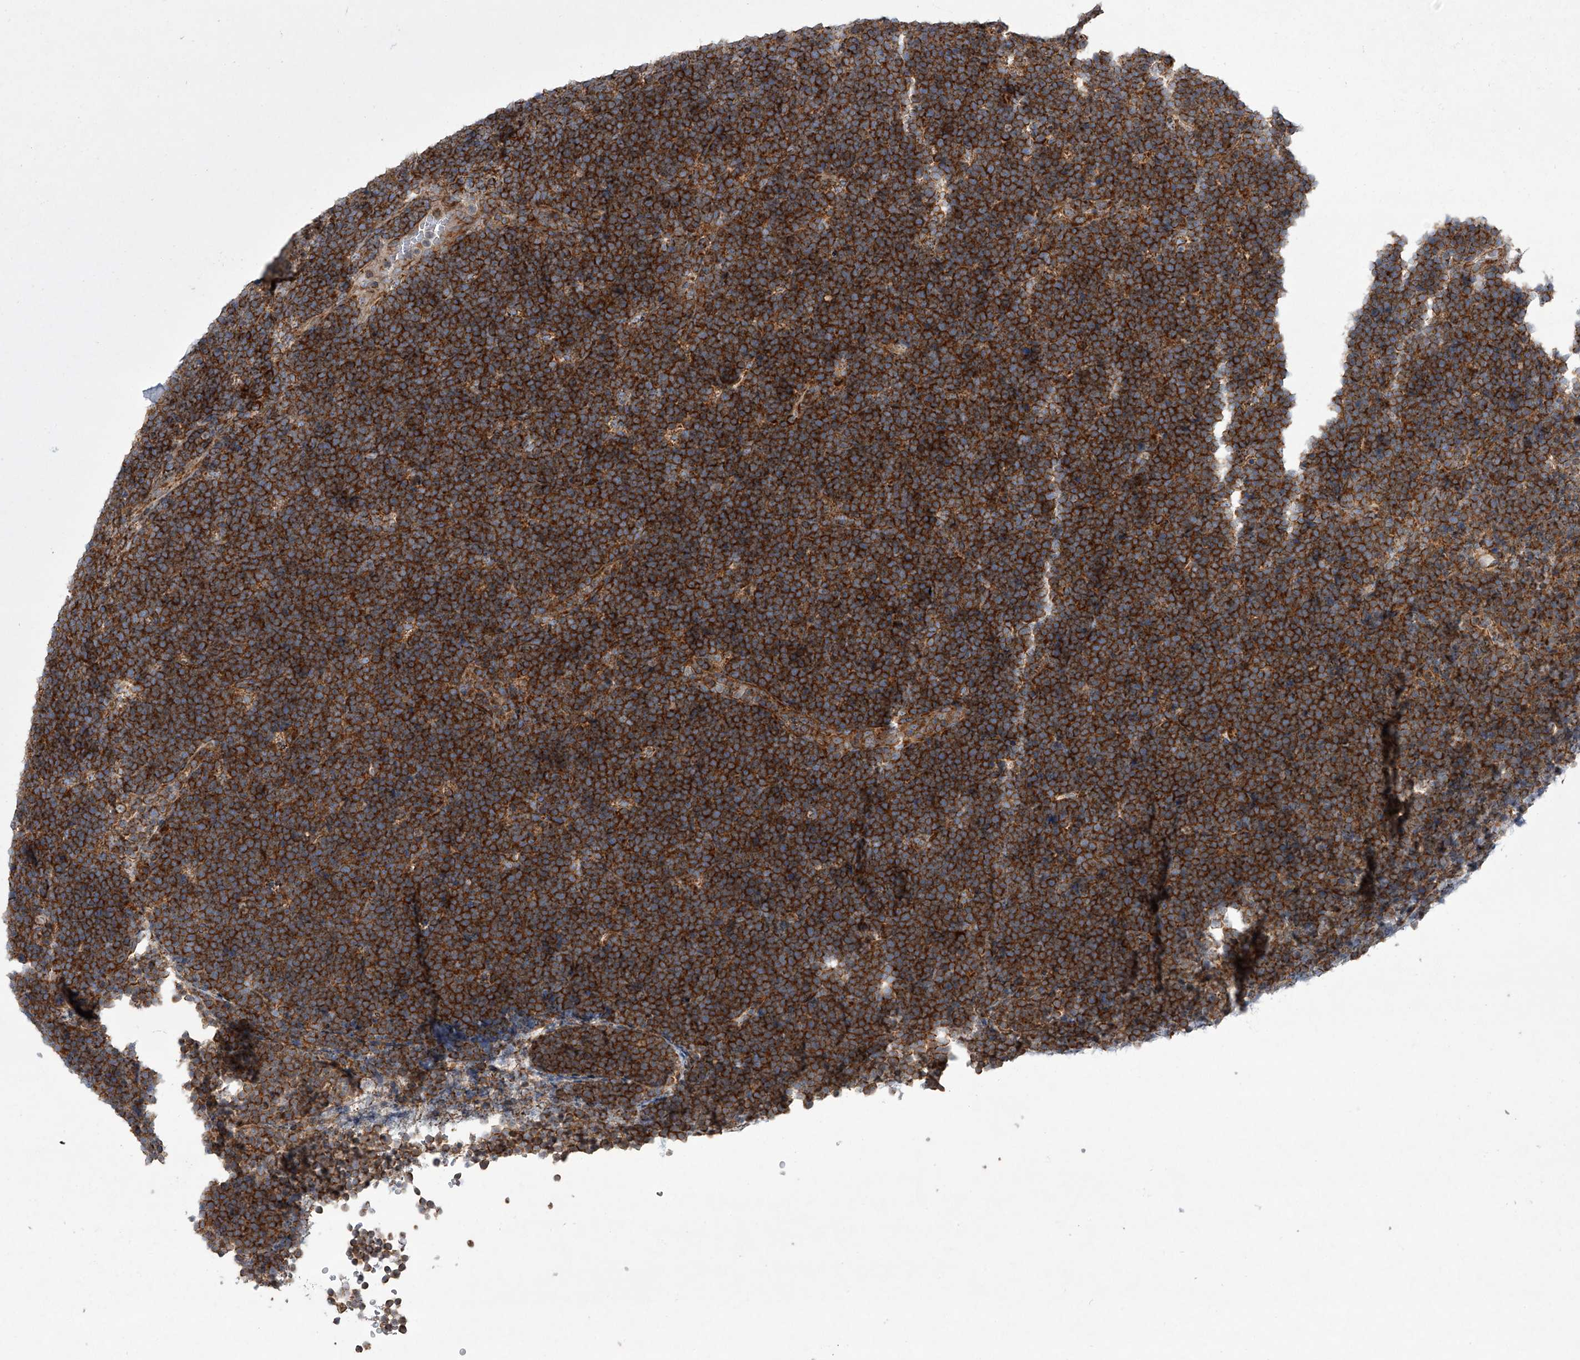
{"staining": {"intensity": "strong", "quantity": ">75%", "location": "cytoplasmic/membranous"}, "tissue": "lymphoma", "cell_type": "Tumor cells", "image_type": "cancer", "snomed": [{"axis": "morphology", "description": "Malignant lymphoma, non-Hodgkin's type, High grade"}, {"axis": "topography", "description": "Lymph node"}], "caption": "Strong cytoplasmic/membranous expression is present in about >75% of tumor cells in lymphoma.", "gene": "ZC3H15", "patient": {"sex": "male", "age": 13}}